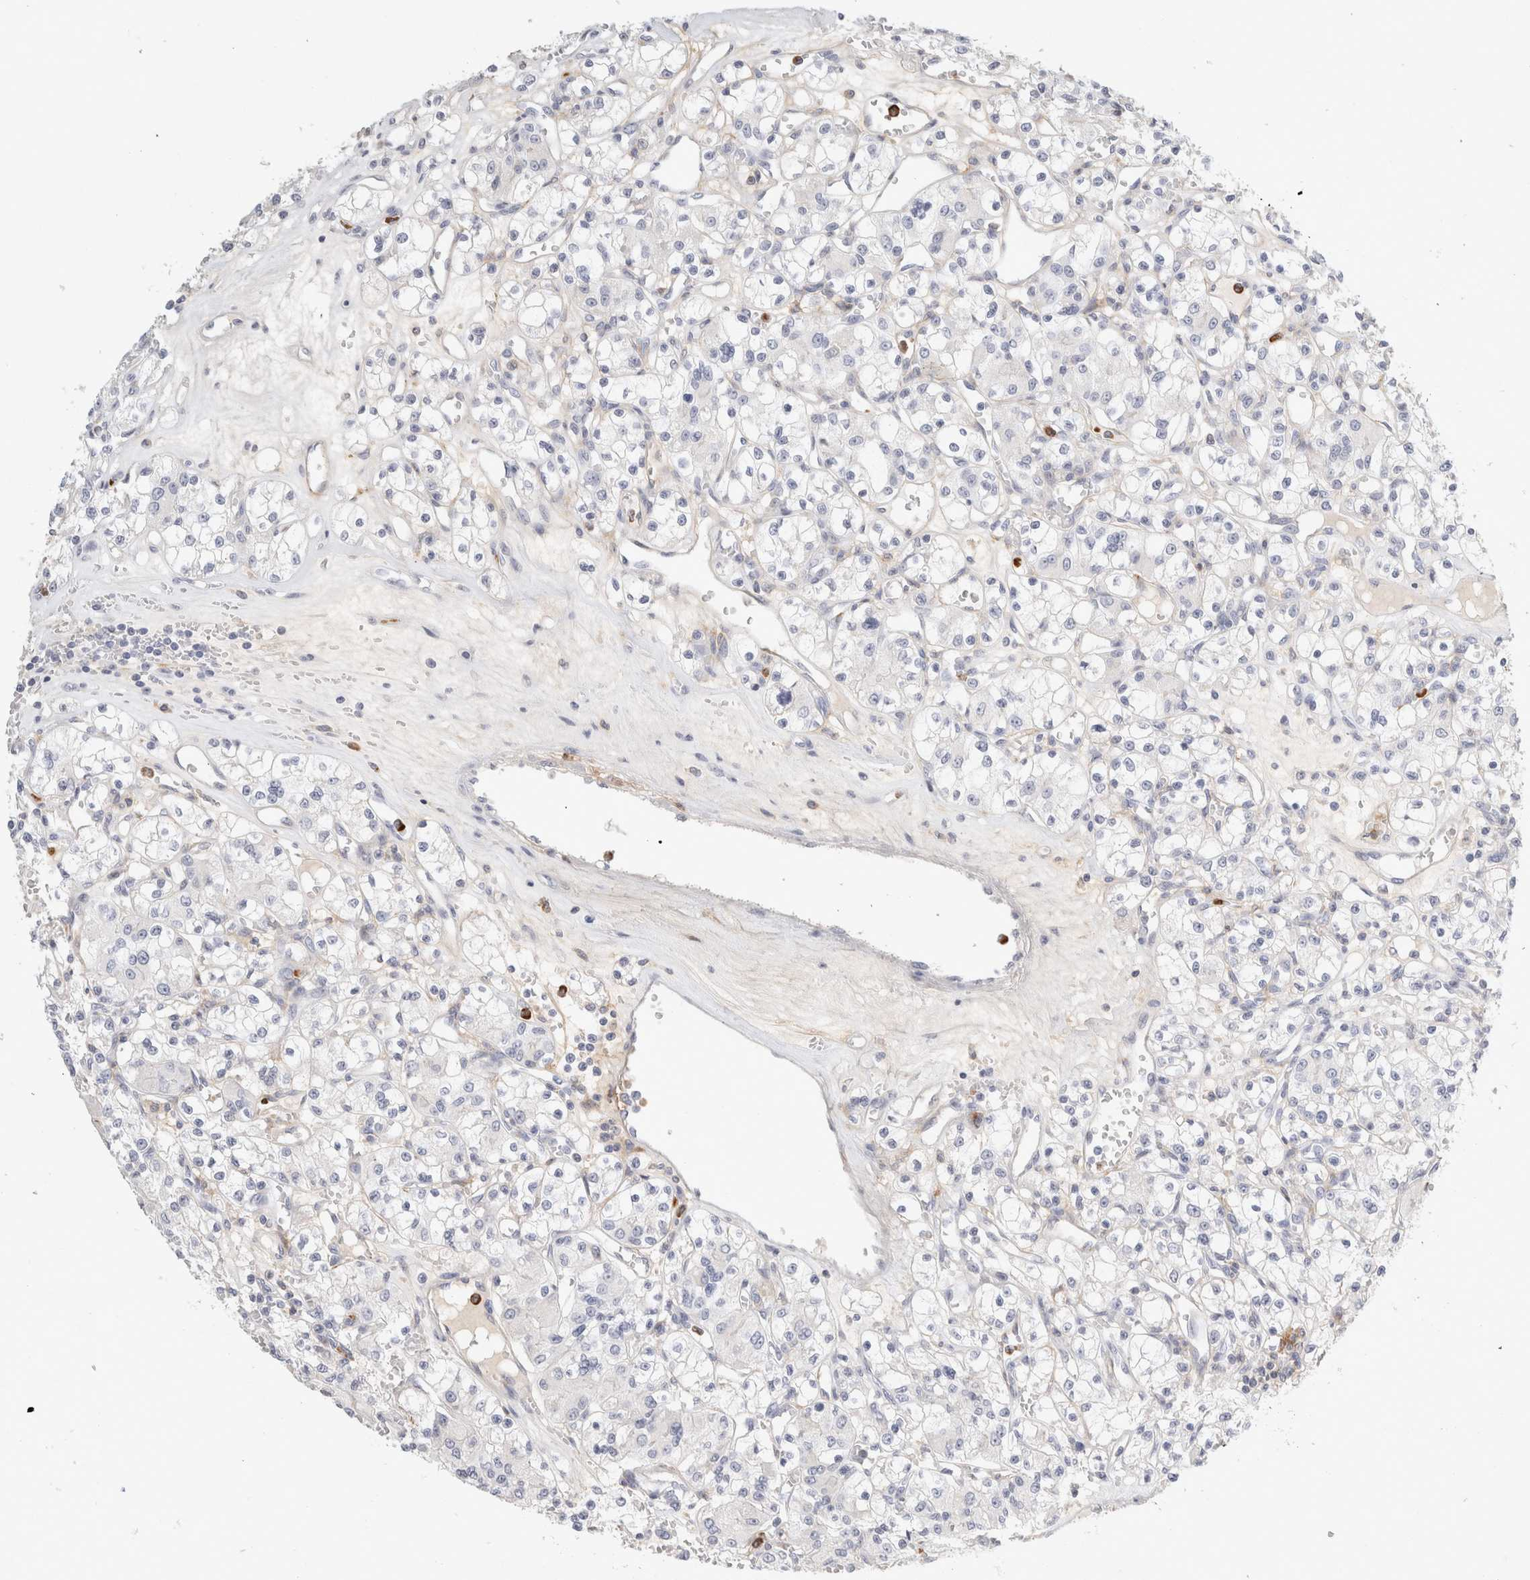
{"staining": {"intensity": "negative", "quantity": "none", "location": "none"}, "tissue": "renal cancer", "cell_type": "Tumor cells", "image_type": "cancer", "snomed": [{"axis": "morphology", "description": "Adenocarcinoma, NOS"}, {"axis": "topography", "description": "Kidney"}], "caption": "Tumor cells are negative for brown protein staining in renal cancer.", "gene": "FGL2", "patient": {"sex": "female", "age": 59}}